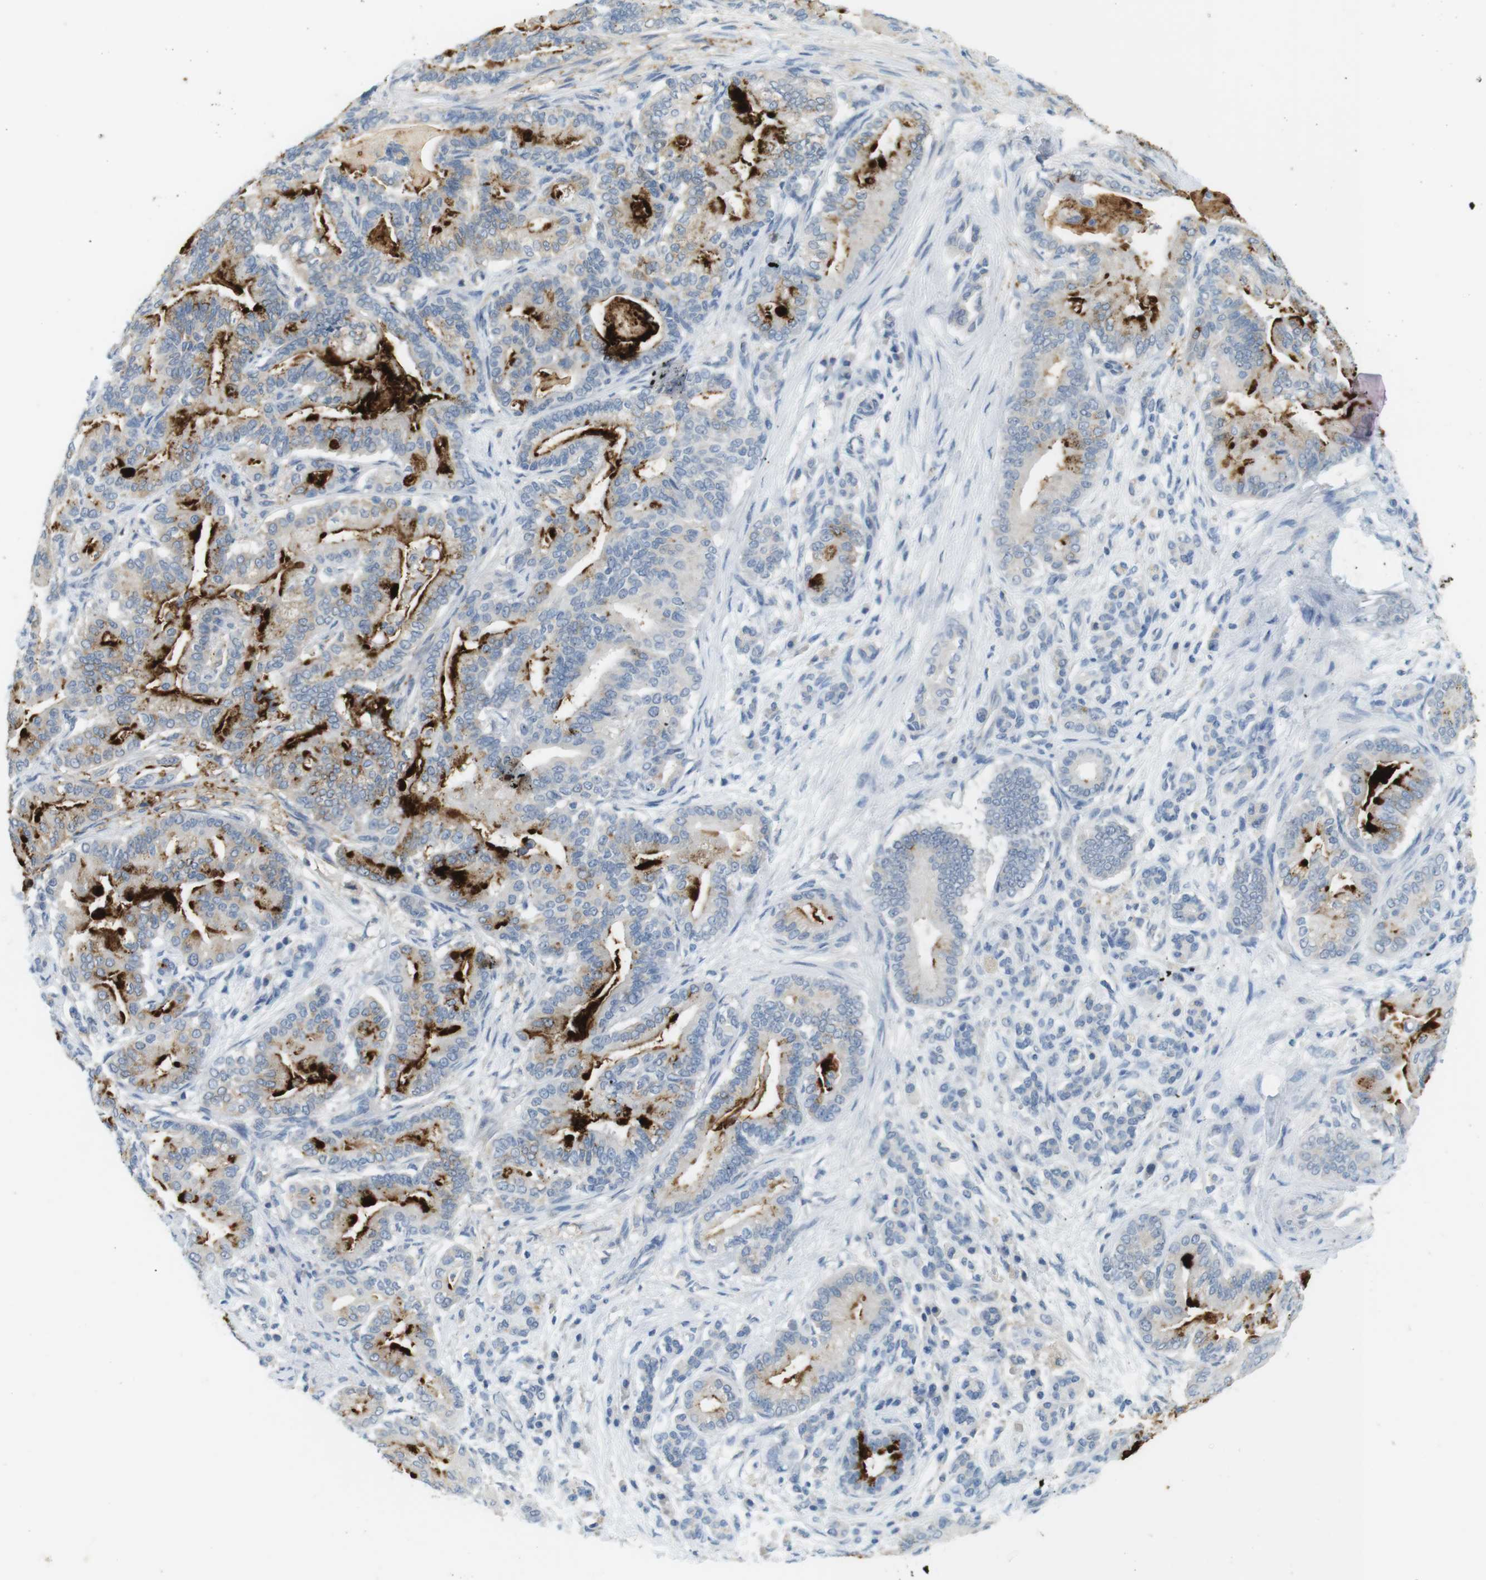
{"staining": {"intensity": "strong", "quantity": "<25%", "location": "cytoplasmic/membranous"}, "tissue": "pancreatic cancer", "cell_type": "Tumor cells", "image_type": "cancer", "snomed": [{"axis": "morphology", "description": "Normal tissue, NOS"}, {"axis": "morphology", "description": "Adenocarcinoma, NOS"}, {"axis": "topography", "description": "Pancreas"}], "caption": "Pancreatic cancer tissue exhibits strong cytoplasmic/membranous positivity in about <25% of tumor cells", "gene": "MUC5B", "patient": {"sex": "male", "age": 63}}